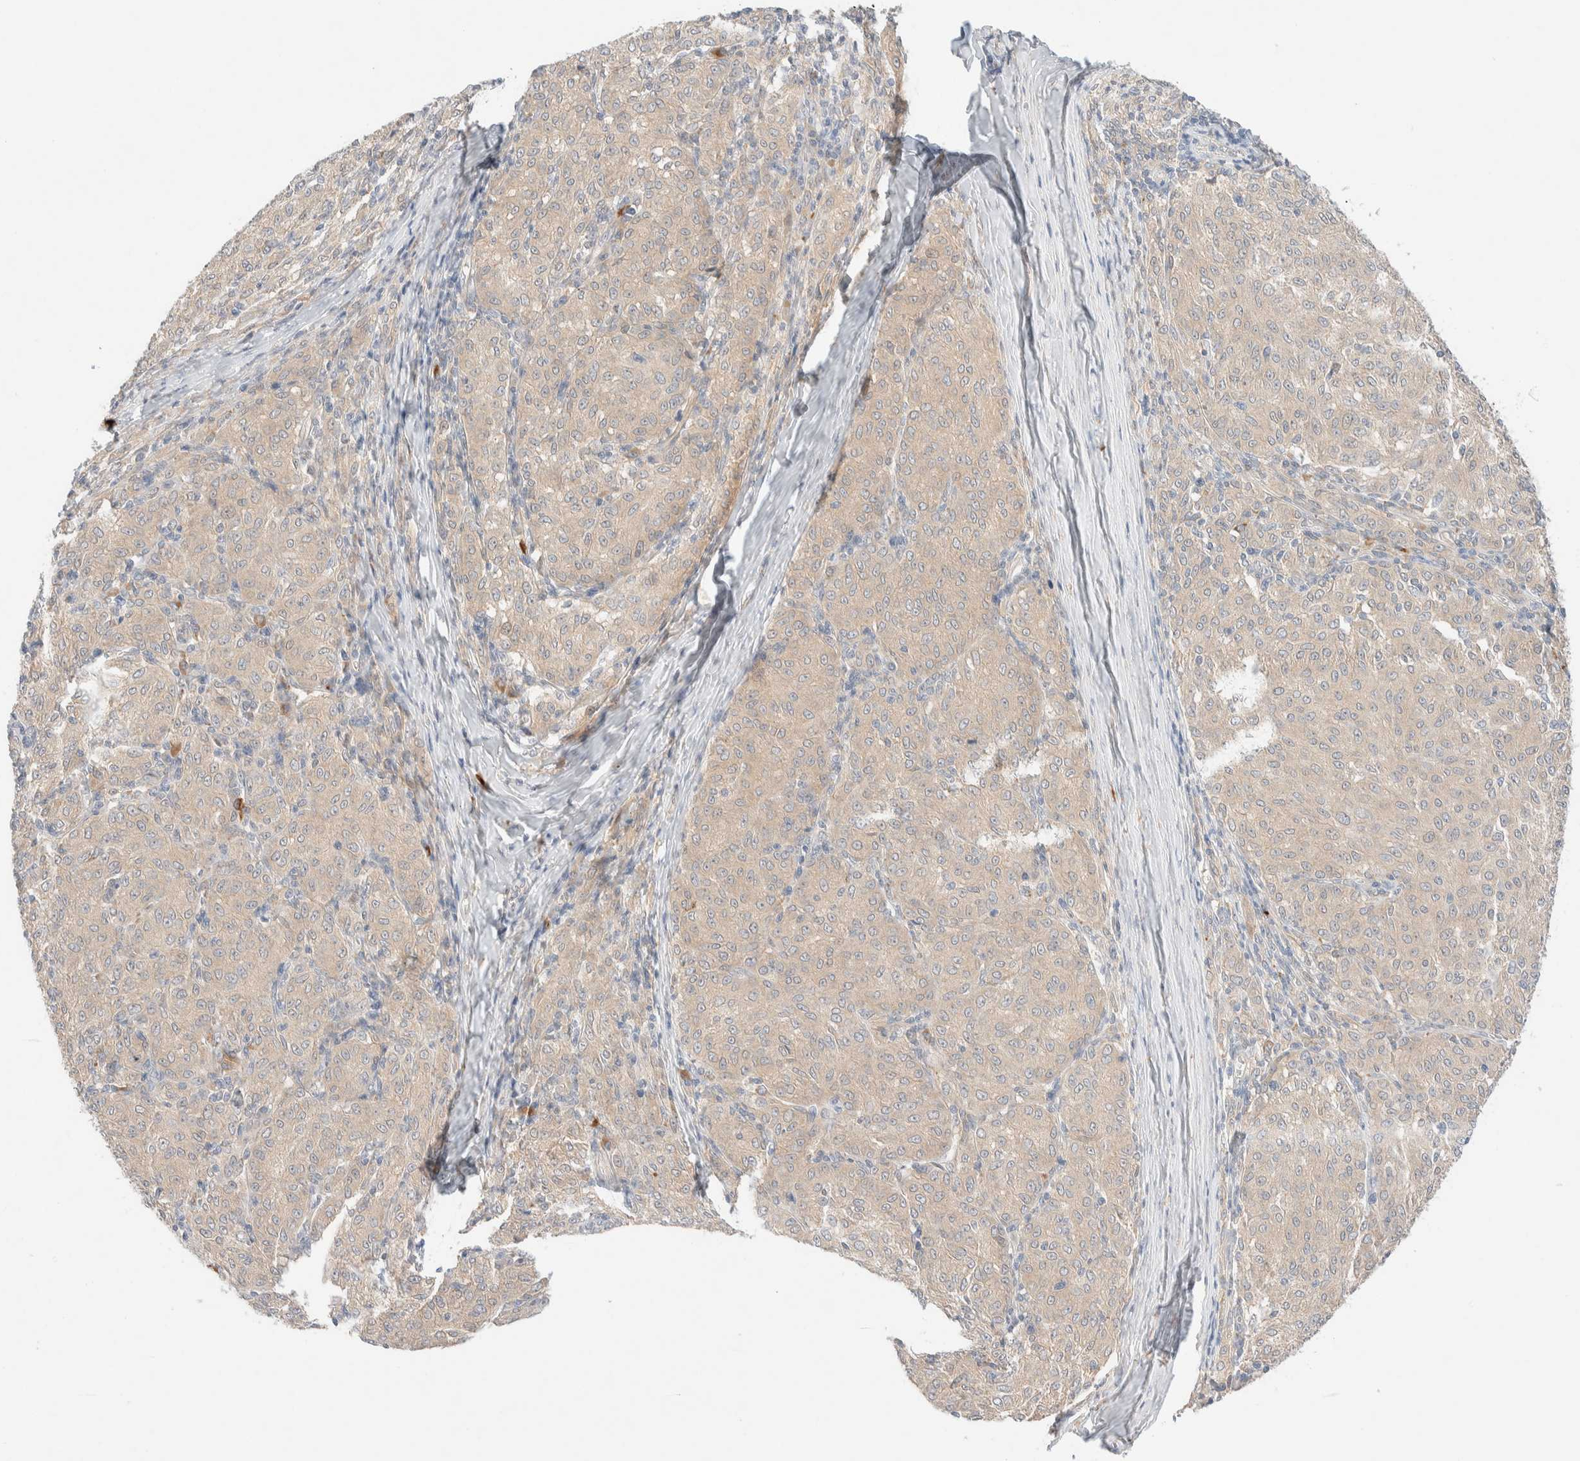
{"staining": {"intensity": "weak", "quantity": "25%-75%", "location": "cytoplasmic/membranous"}, "tissue": "melanoma", "cell_type": "Tumor cells", "image_type": "cancer", "snomed": [{"axis": "morphology", "description": "Malignant melanoma, NOS"}, {"axis": "topography", "description": "Skin"}], "caption": "A low amount of weak cytoplasmic/membranous positivity is appreciated in about 25%-75% of tumor cells in malignant melanoma tissue.", "gene": "CHKA", "patient": {"sex": "female", "age": 72}}